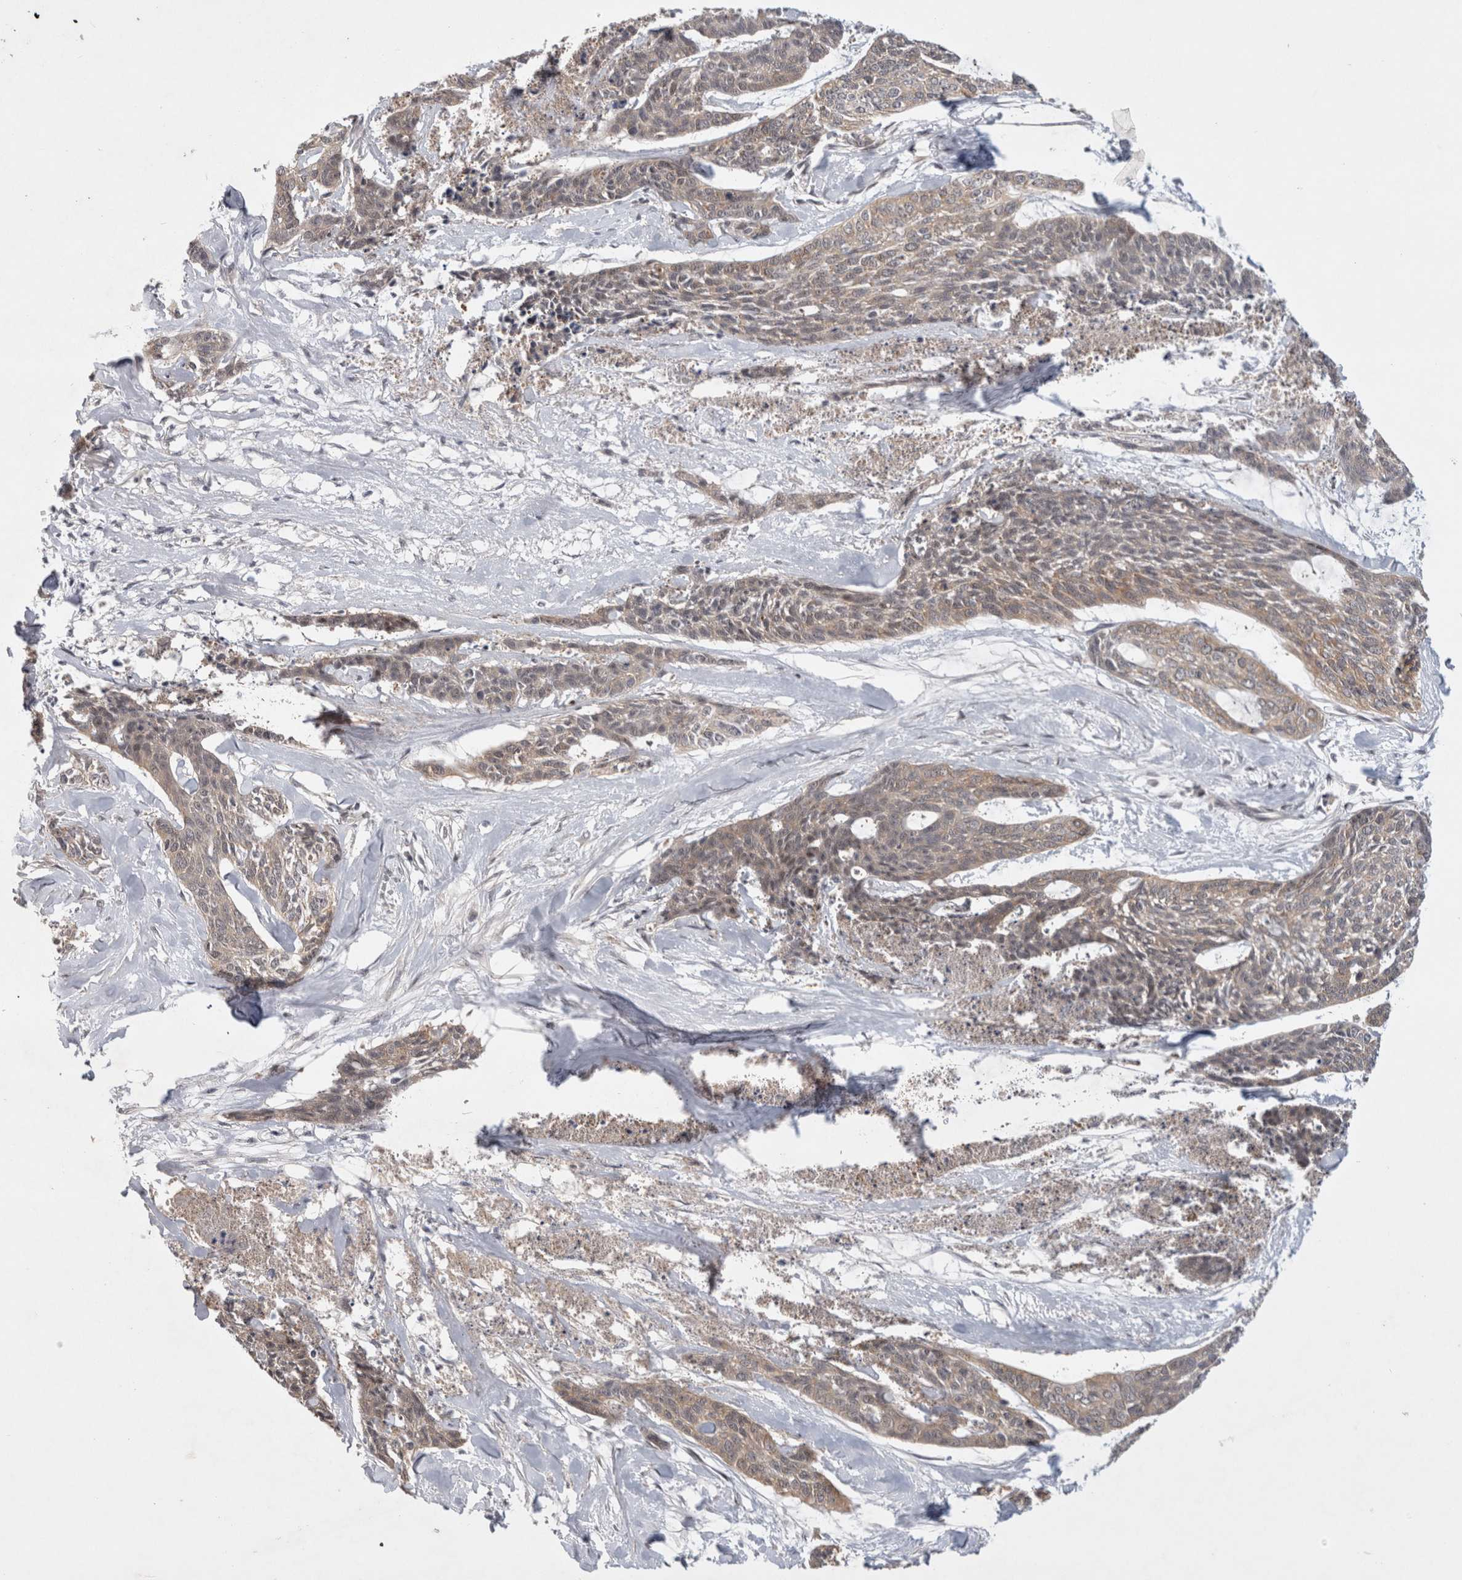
{"staining": {"intensity": "weak", "quantity": ">75%", "location": "cytoplasmic/membranous"}, "tissue": "skin cancer", "cell_type": "Tumor cells", "image_type": "cancer", "snomed": [{"axis": "morphology", "description": "Basal cell carcinoma"}, {"axis": "topography", "description": "Skin"}], "caption": "Protein expression analysis of human skin cancer (basal cell carcinoma) reveals weak cytoplasmic/membranous staining in about >75% of tumor cells. (DAB IHC, brown staining for protein, blue staining for nuclei).", "gene": "CERS3", "patient": {"sex": "female", "age": 64}}